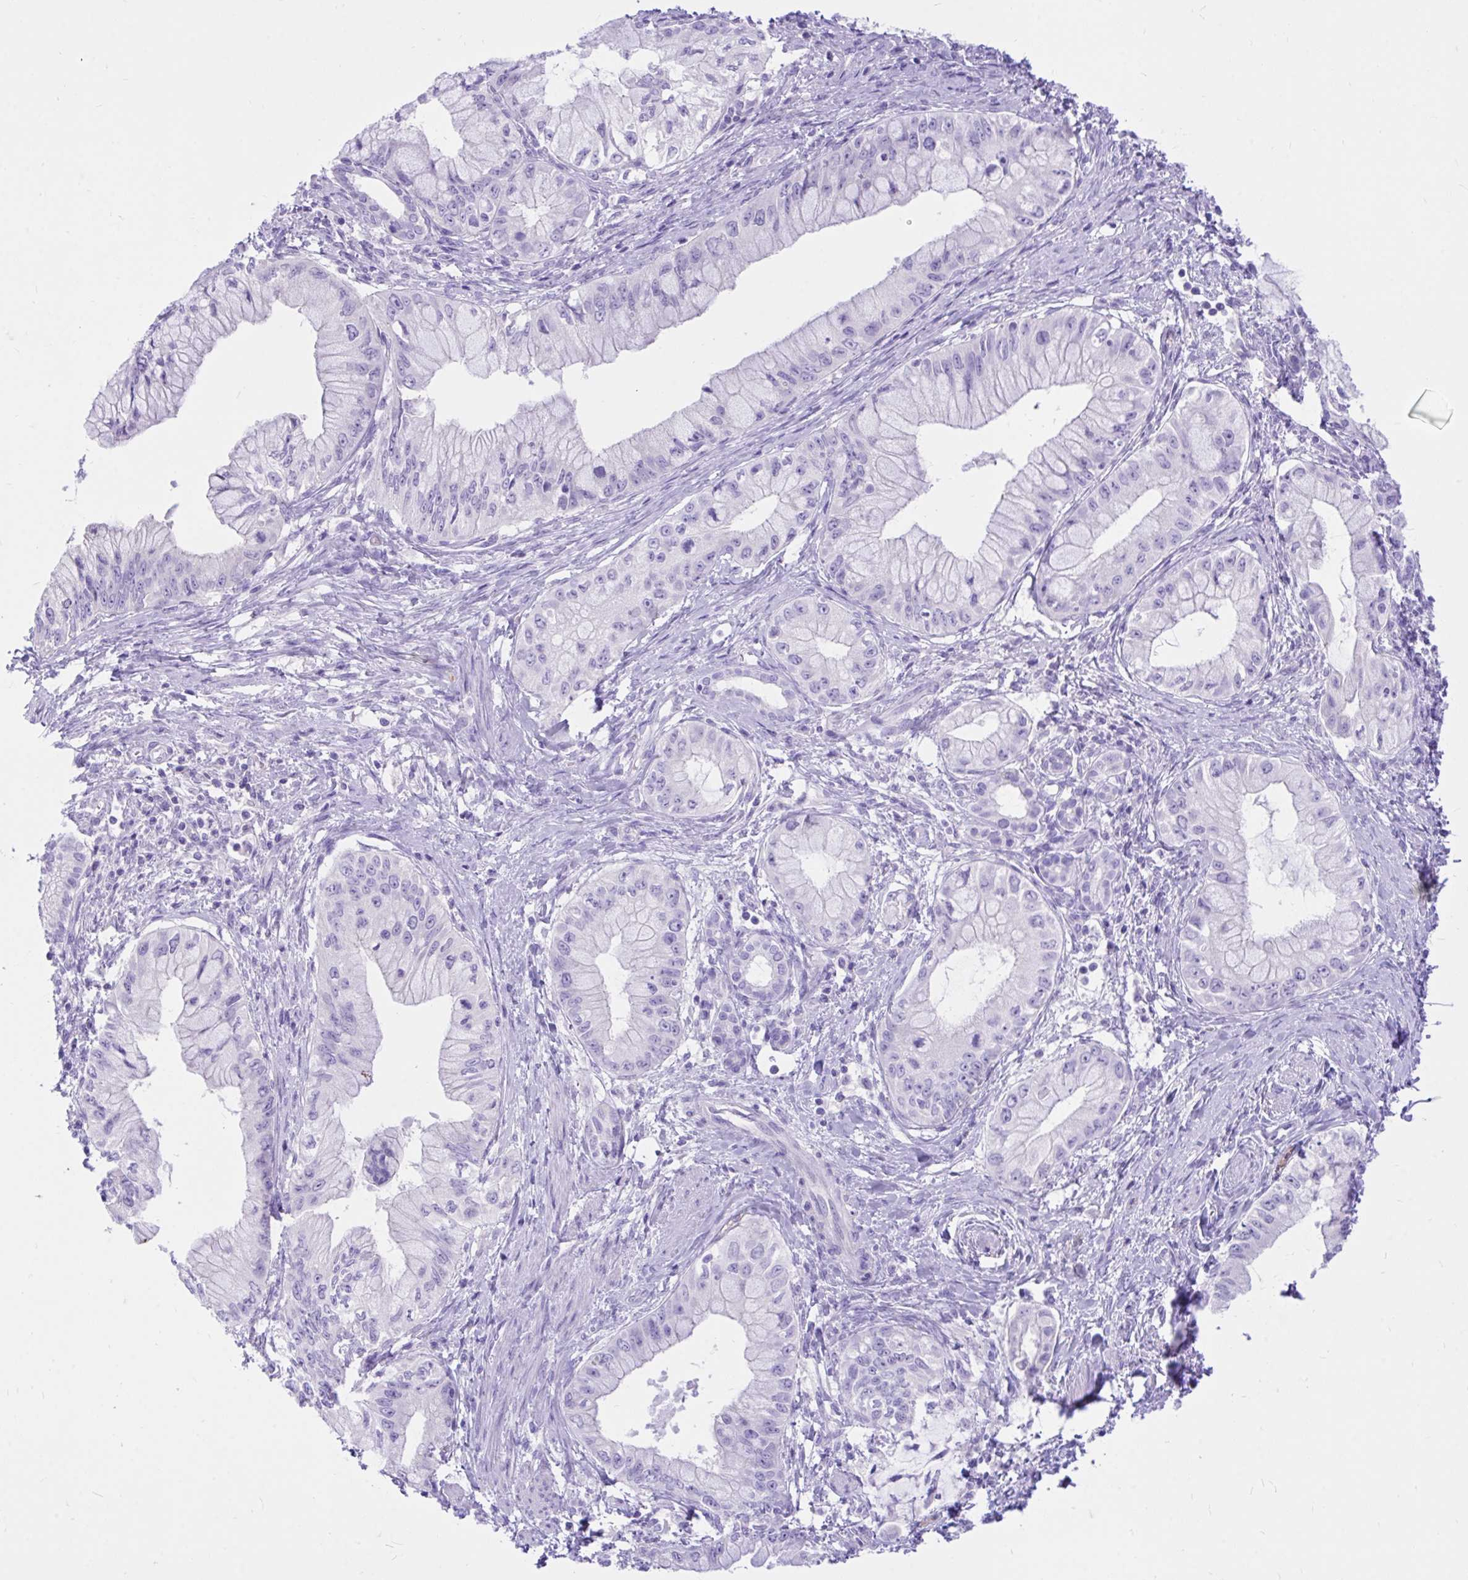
{"staining": {"intensity": "negative", "quantity": "none", "location": "none"}, "tissue": "pancreatic cancer", "cell_type": "Tumor cells", "image_type": "cancer", "snomed": [{"axis": "morphology", "description": "Adenocarcinoma, NOS"}, {"axis": "topography", "description": "Pancreas"}], "caption": "A high-resolution image shows immunohistochemistry (IHC) staining of adenocarcinoma (pancreatic), which displays no significant staining in tumor cells. (DAB (3,3'-diaminobenzidine) immunohistochemistry (IHC) visualized using brightfield microscopy, high magnification).", "gene": "MON1A", "patient": {"sex": "male", "age": 48}}